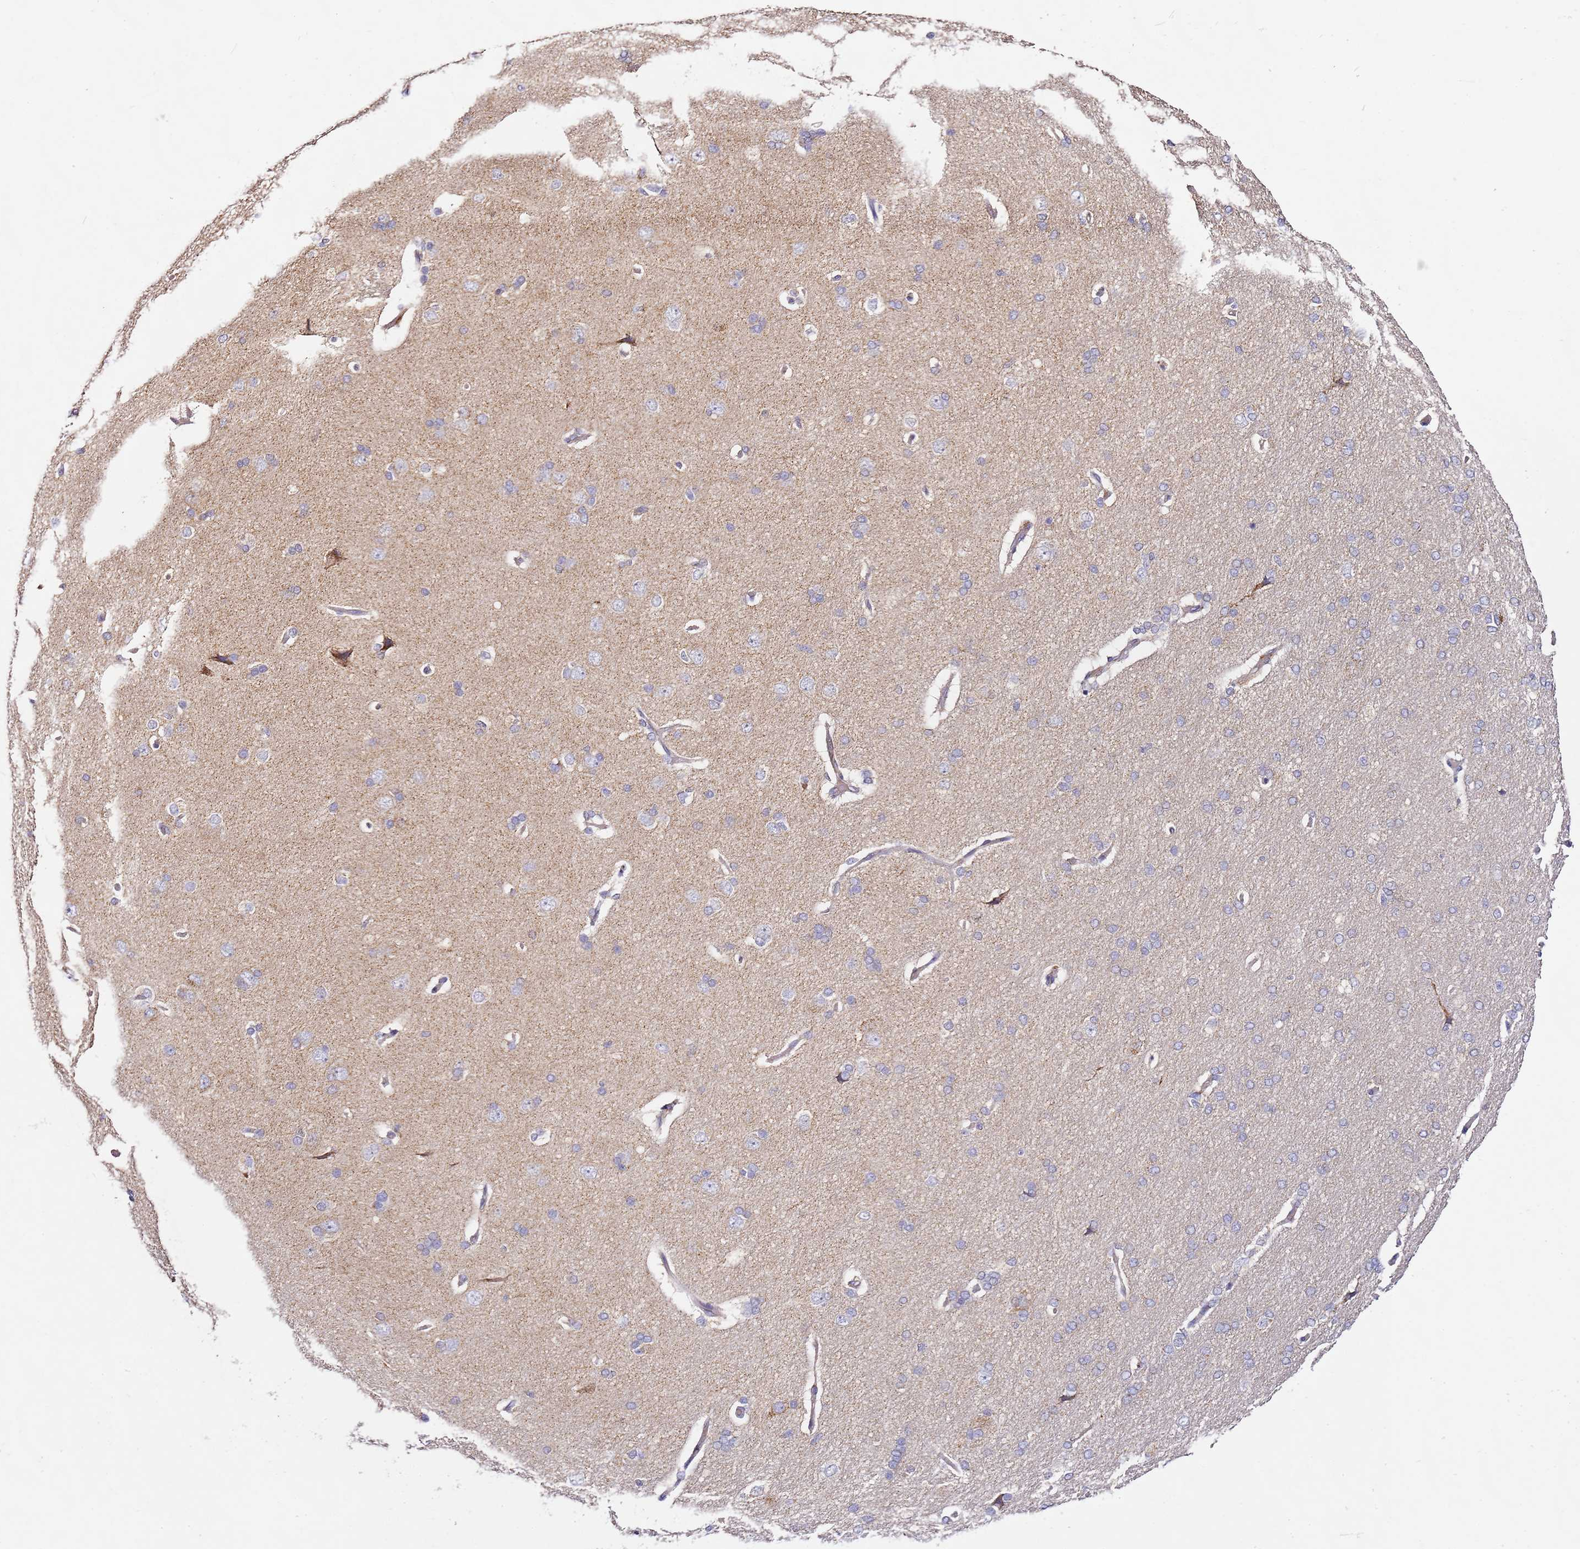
{"staining": {"intensity": "weak", "quantity": "25%-75%", "location": "cytoplasmic/membranous"}, "tissue": "cerebral cortex", "cell_type": "Endothelial cells", "image_type": "normal", "snomed": [{"axis": "morphology", "description": "Normal tissue, NOS"}, {"axis": "topography", "description": "Cerebral cortex"}], "caption": "Weak cytoplasmic/membranous protein positivity is identified in about 25%-75% of endothelial cells in cerebral cortex.", "gene": "OR2B11", "patient": {"sex": "male", "age": 62}}